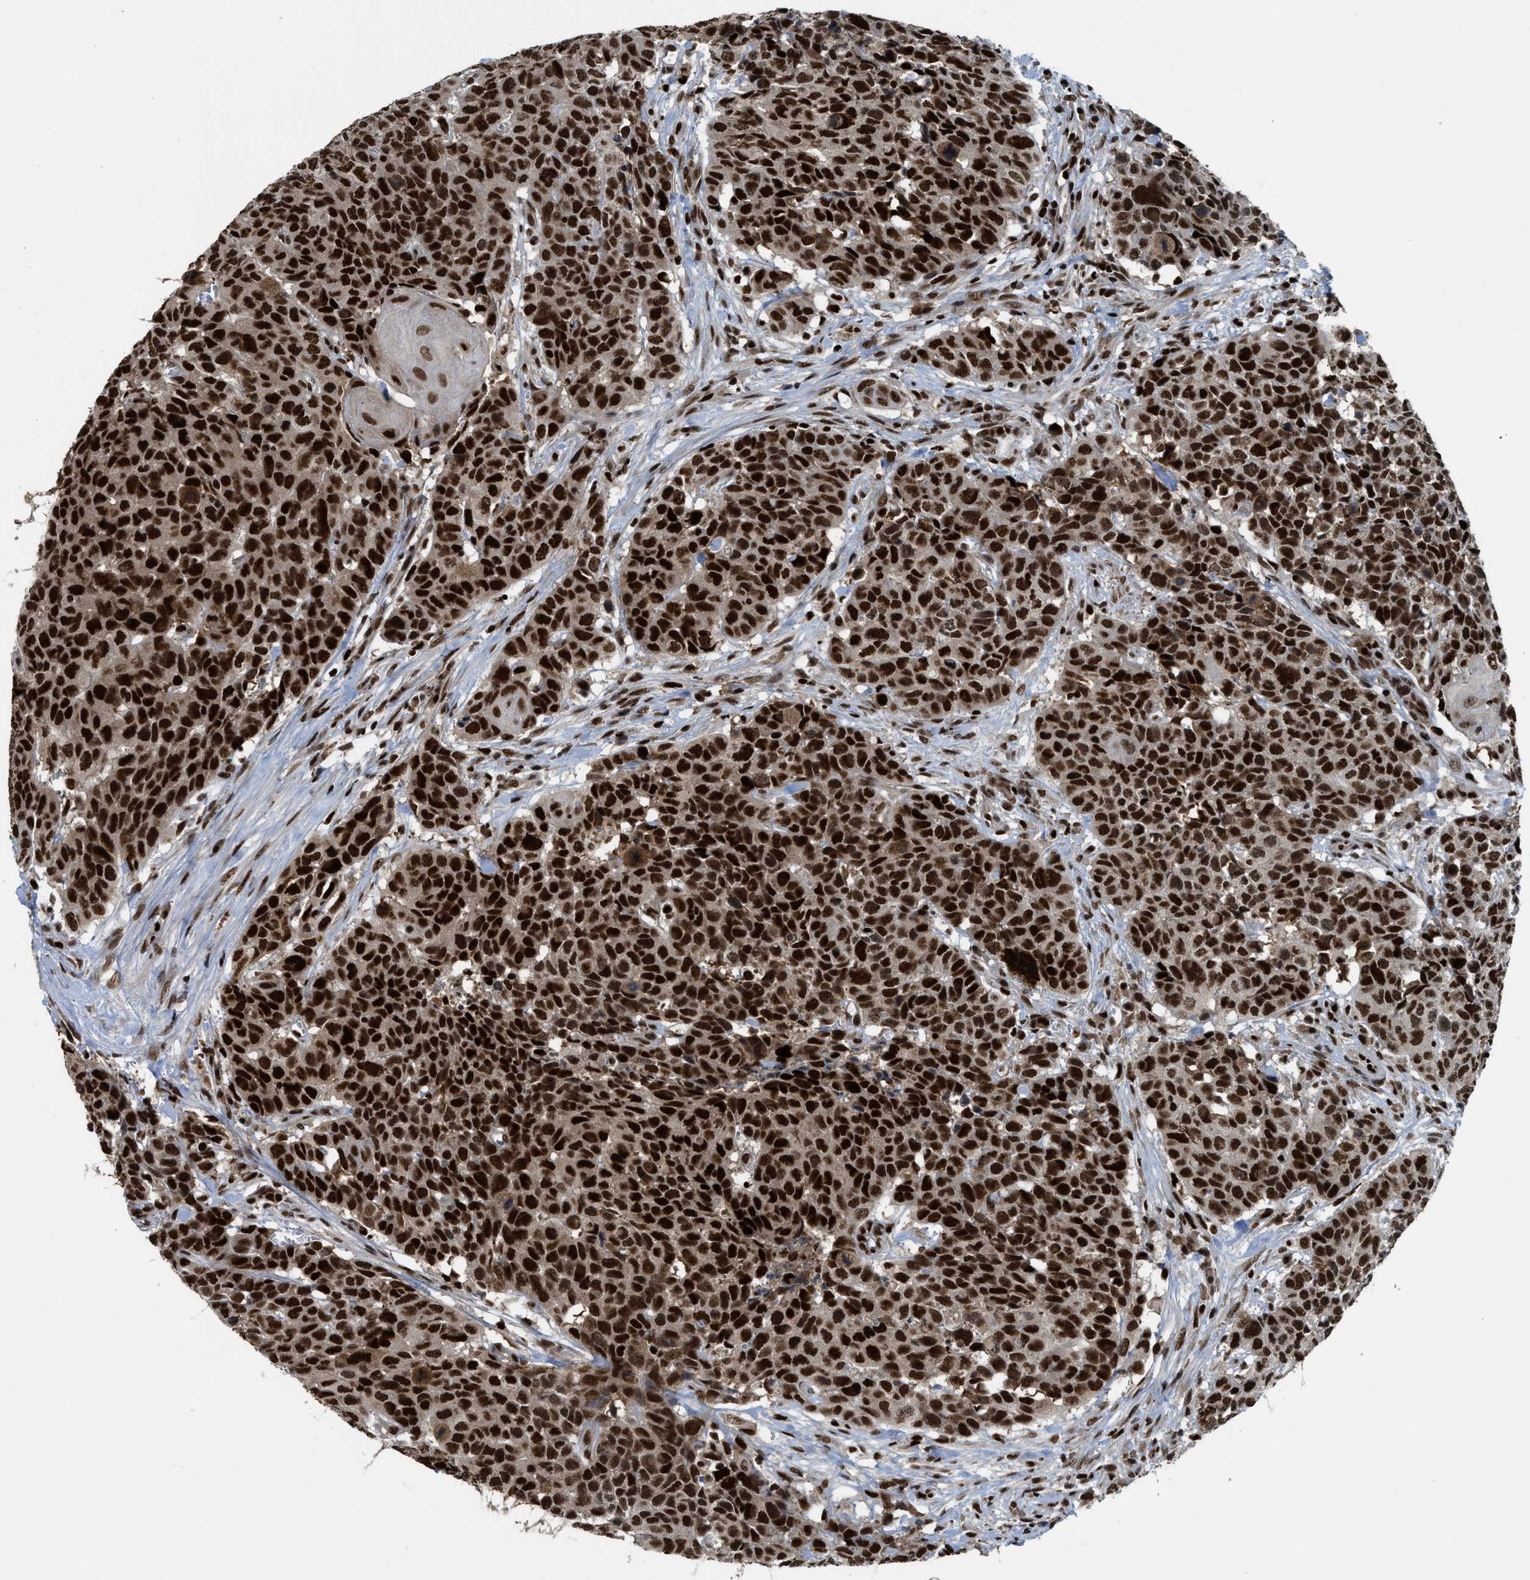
{"staining": {"intensity": "strong", "quantity": ">75%", "location": "nuclear"}, "tissue": "head and neck cancer", "cell_type": "Tumor cells", "image_type": "cancer", "snomed": [{"axis": "morphology", "description": "Squamous cell carcinoma, NOS"}, {"axis": "topography", "description": "Head-Neck"}], "caption": "Head and neck cancer (squamous cell carcinoma) stained for a protein displays strong nuclear positivity in tumor cells. (Stains: DAB (3,3'-diaminobenzidine) in brown, nuclei in blue, Microscopy: brightfield microscopy at high magnification).", "gene": "RFX5", "patient": {"sex": "male", "age": 66}}